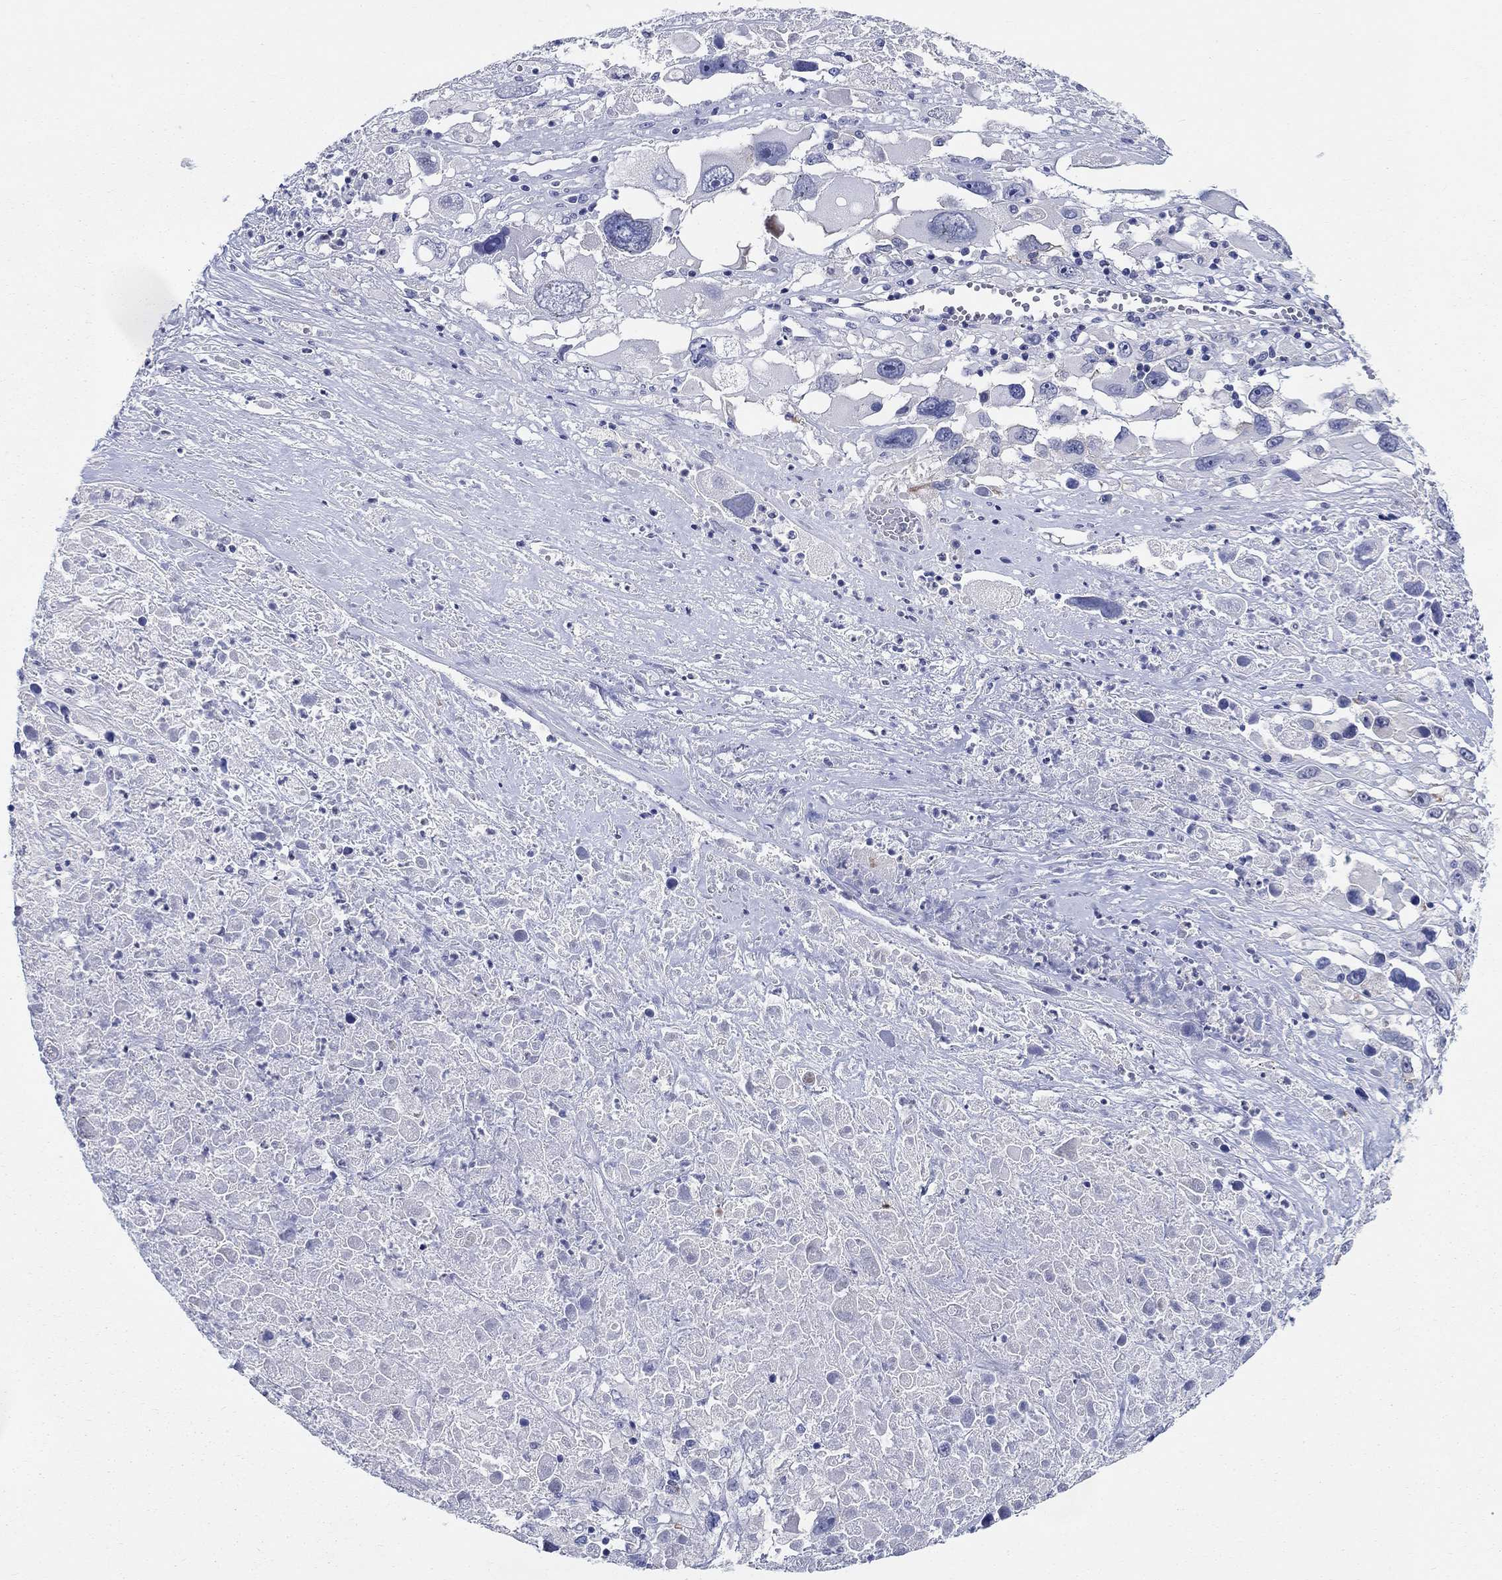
{"staining": {"intensity": "negative", "quantity": "none", "location": "none"}, "tissue": "melanoma", "cell_type": "Tumor cells", "image_type": "cancer", "snomed": [{"axis": "morphology", "description": "Malignant melanoma, Metastatic site"}, {"axis": "topography", "description": "Lymph node"}], "caption": "Human melanoma stained for a protein using IHC reveals no staining in tumor cells.", "gene": "RAP1GAP", "patient": {"sex": "male", "age": 50}}